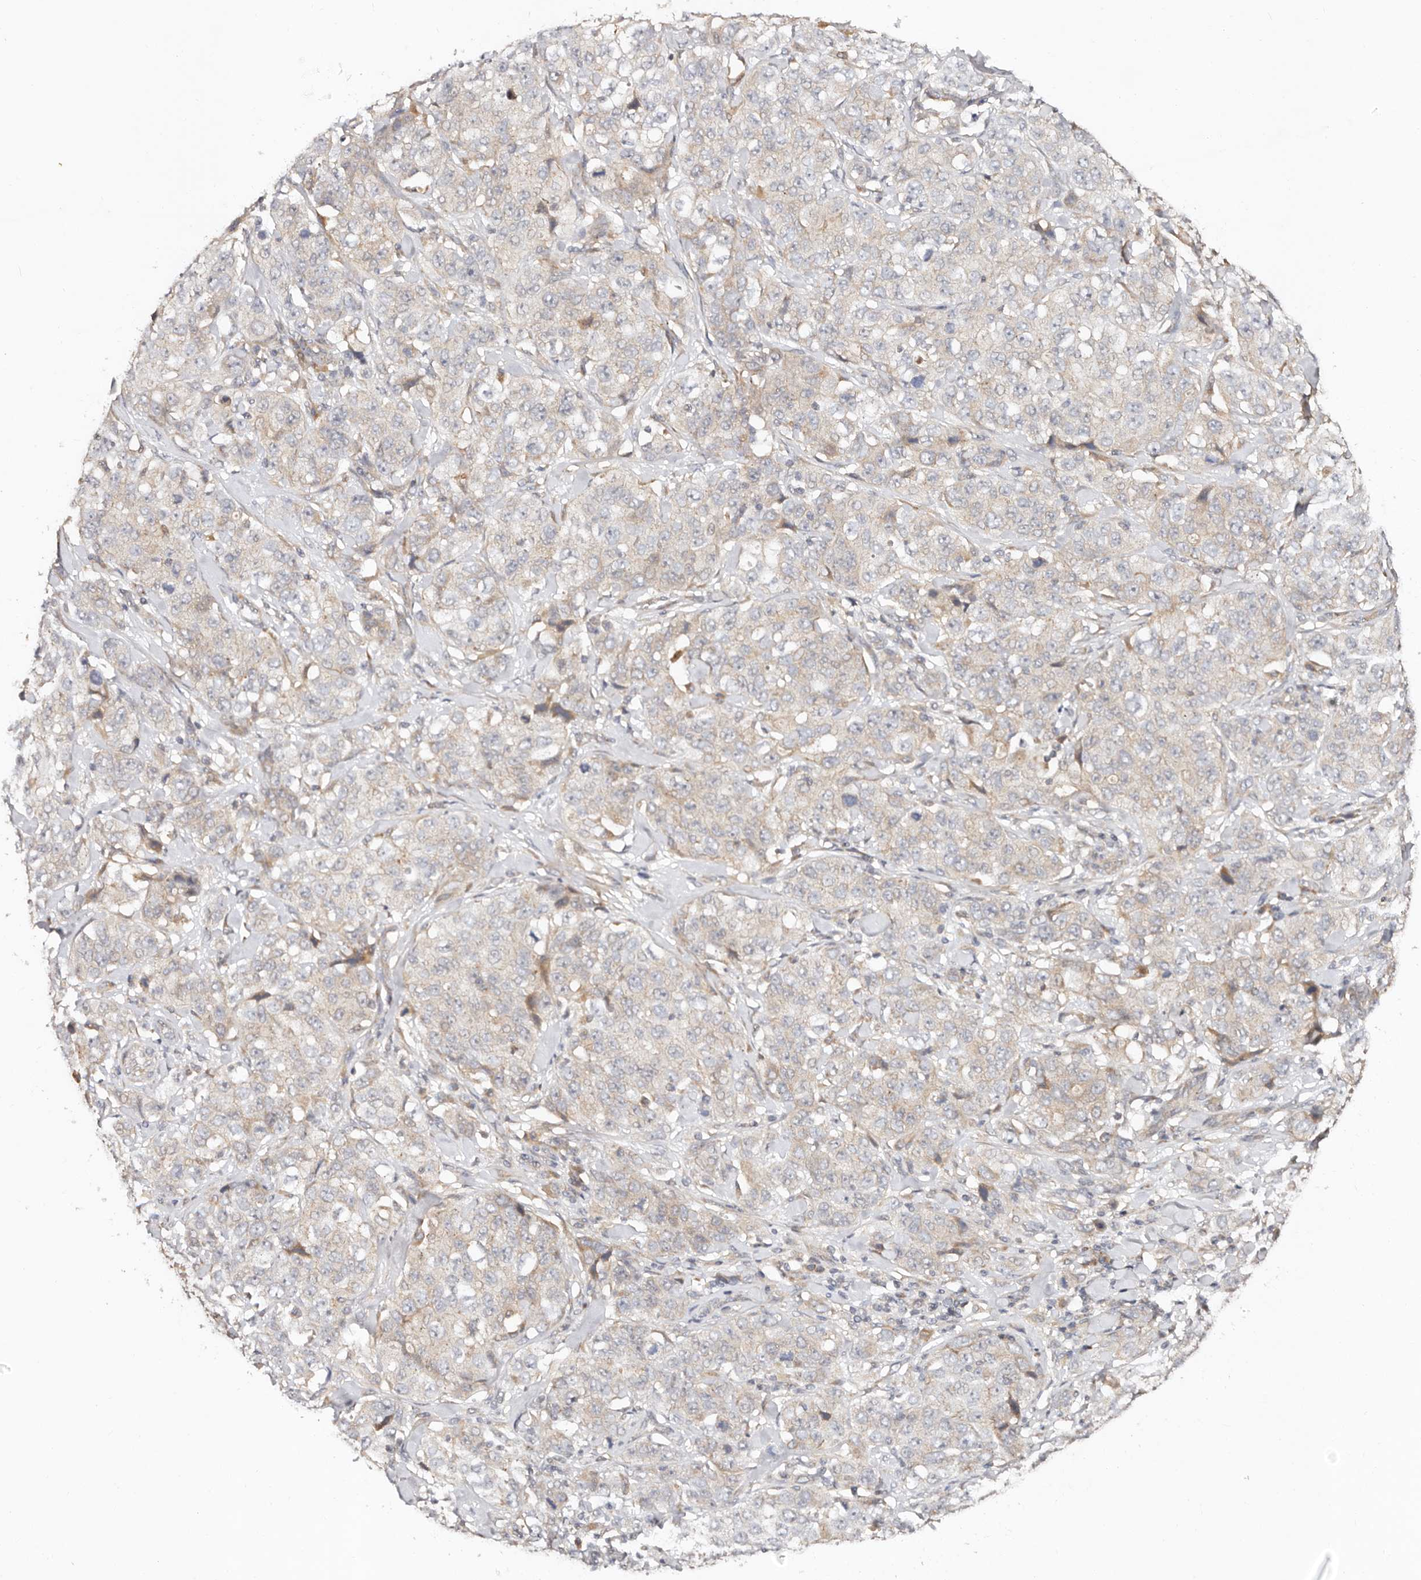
{"staining": {"intensity": "weak", "quantity": "<25%", "location": "cytoplasmic/membranous"}, "tissue": "stomach cancer", "cell_type": "Tumor cells", "image_type": "cancer", "snomed": [{"axis": "morphology", "description": "Adenocarcinoma, NOS"}, {"axis": "topography", "description": "Stomach"}], "caption": "The IHC image has no significant staining in tumor cells of adenocarcinoma (stomach) tissue.", "gene": "DENND11", "patient": {"sex": "male", "age": 48}}